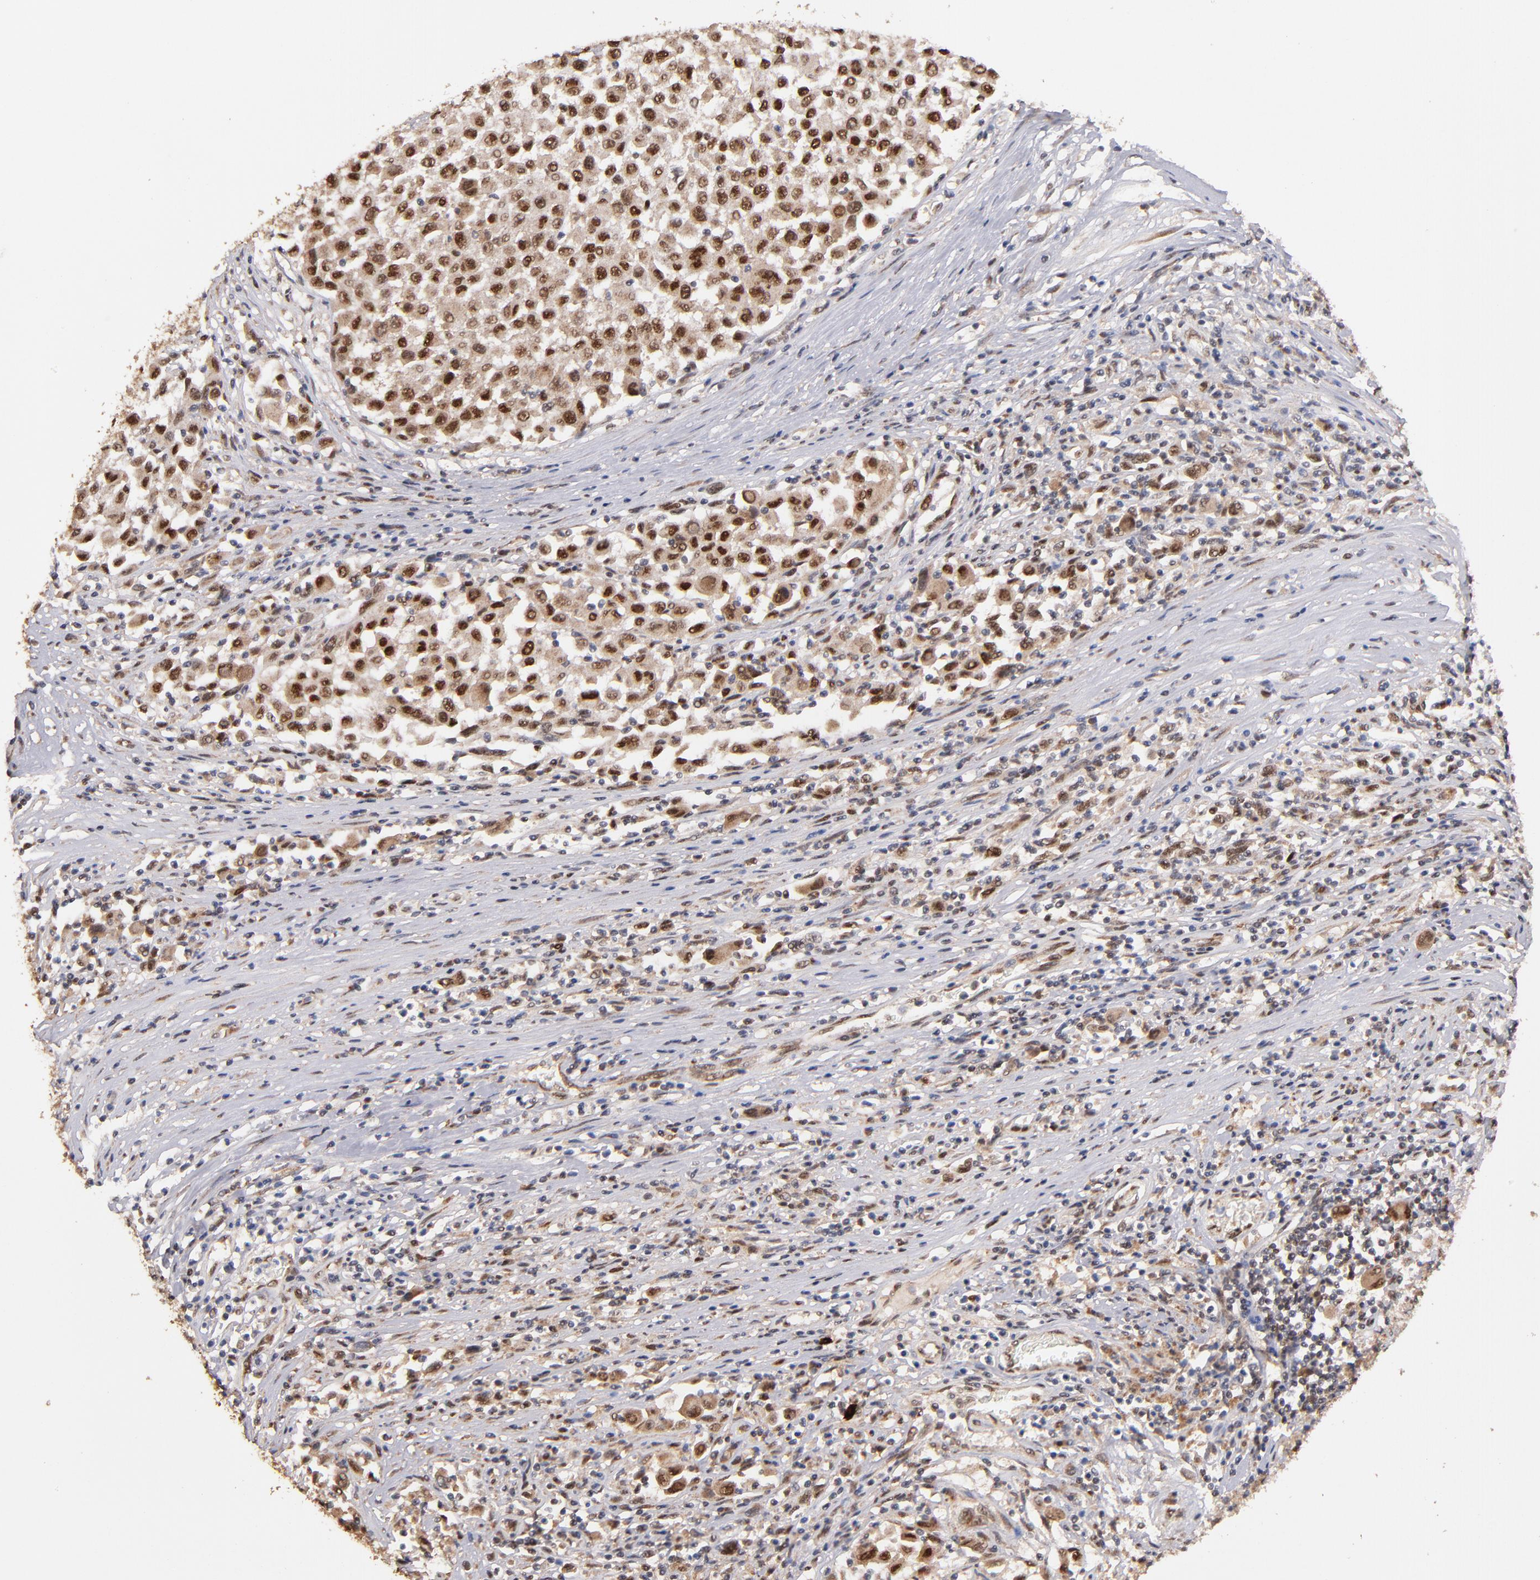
{"staining": {"intensity": "moderate", "quantity": ">75%", "location": "cytoplasmic/membranous,nuclear"}, "tissue": "melanoma", "cell_type": "Tumor cells", "image_type": "cancer", "snomed": [{"axis": "morphology", "description": "Malignant melanoma, Metastatic site"}, {"axis": "topography", "description": "Lymph node"}], "caption": "Malignant melanoma (metastatic site) stained with DAB immunohistochemistry (IHC) exhibits medium levels of moderate cytoplasmic/membranous and nuclear expression in about >75% of tumor cells. (Brightfield microscopy of DAB IHC at high magnification).", "gene": "EAPP", "patient": {"sex": "male", "age": 61}}